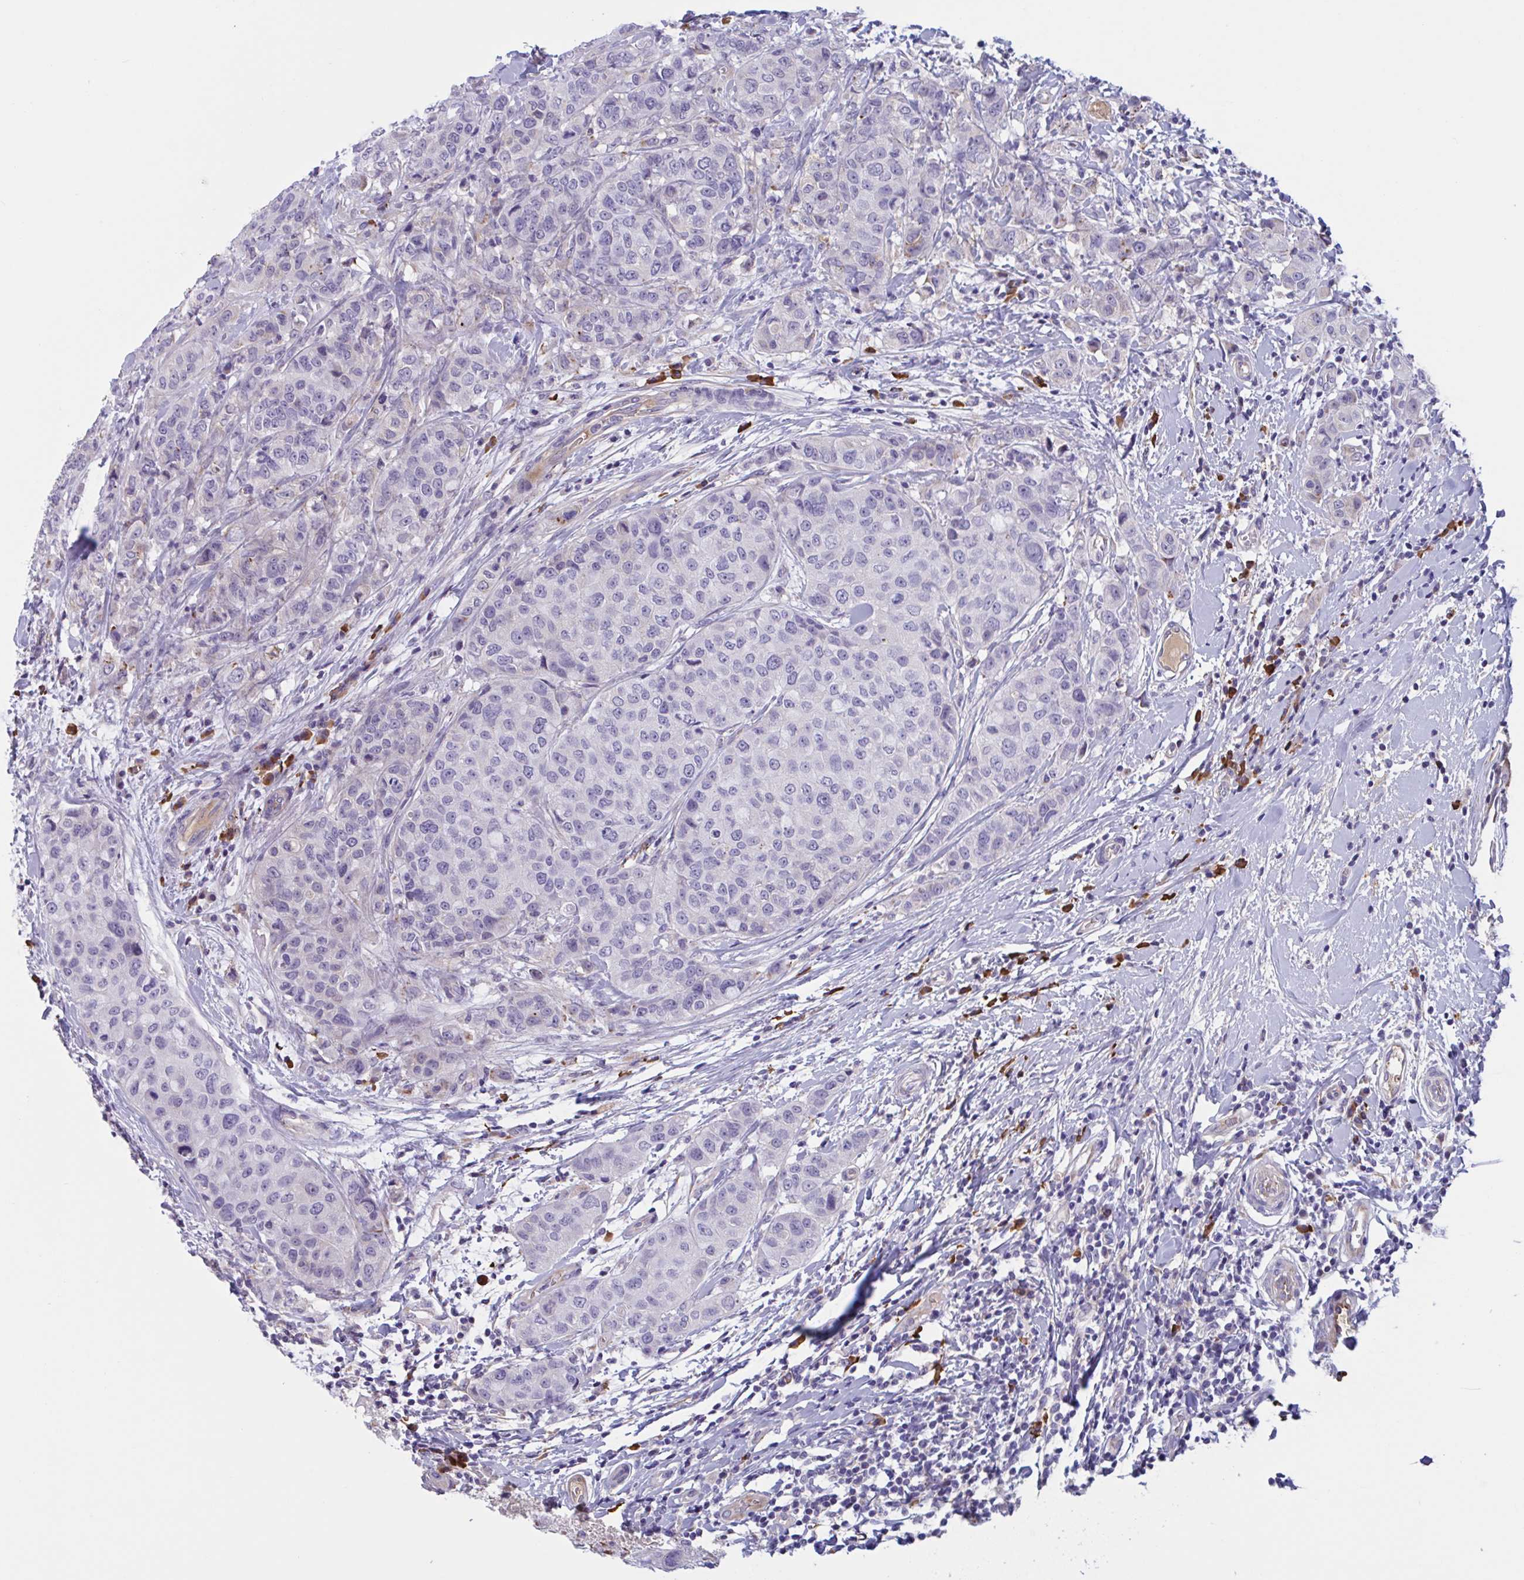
{"staining": {"intensity": "negative", "quantity": "none", "location": "none"}, "tissue": "breast cancer", "cell_type": "Tumor cells", "image_type": "cancer", "snomed": [{"axis": "morphology", "description": "Duct carcinoma"}, {"axis": "topography", "description": "Breast"}], "caption": "Tumor cells are negative for brown protein staining in breast cancer (infiltrating ductal carcinoma).", "gene": "MS4A14", "patient": {"sex": "female", "age": 27}}